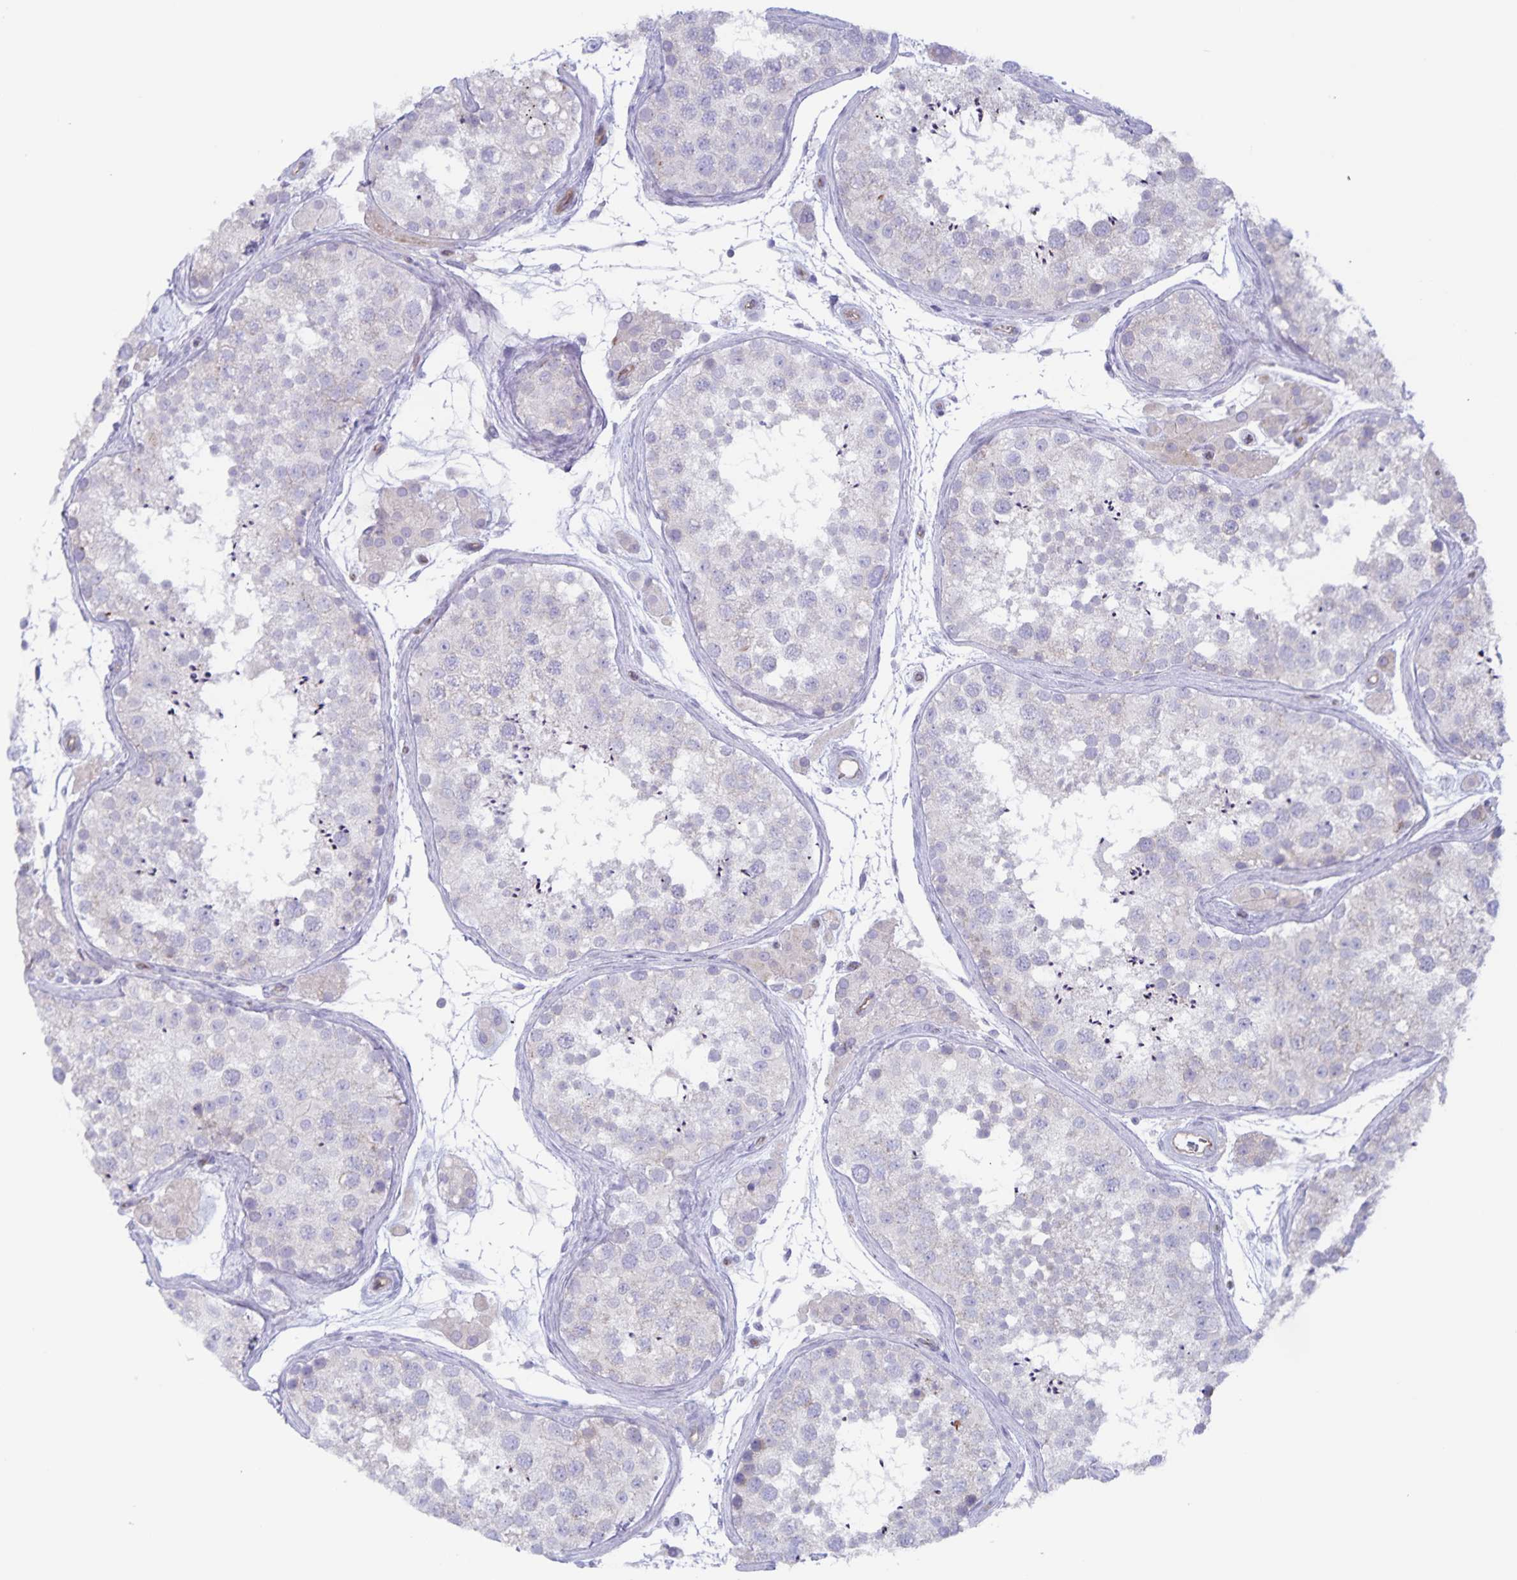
{"staining": {"intensity": "negative", "quantity": "none", "location": "none"}, "tissue": "testis", "cell_type": "Cells in seminiferous ducts", "image_type": "normal", "snomed": [{"axis": "morphology", "description": "Normal tissue, NOS"}, {"axis": "topography", "description": "Testis"}], "caption": "Immunohistochemical staining of normal human testis demonstrates no significant positivity in cells in seminiferous ducts. (DAB (3,3'-diaminobenzidine) IHC with hematoxylin counter stain).", "gene": "AQP4", "patient": {"sex": "male", "age": 41}}